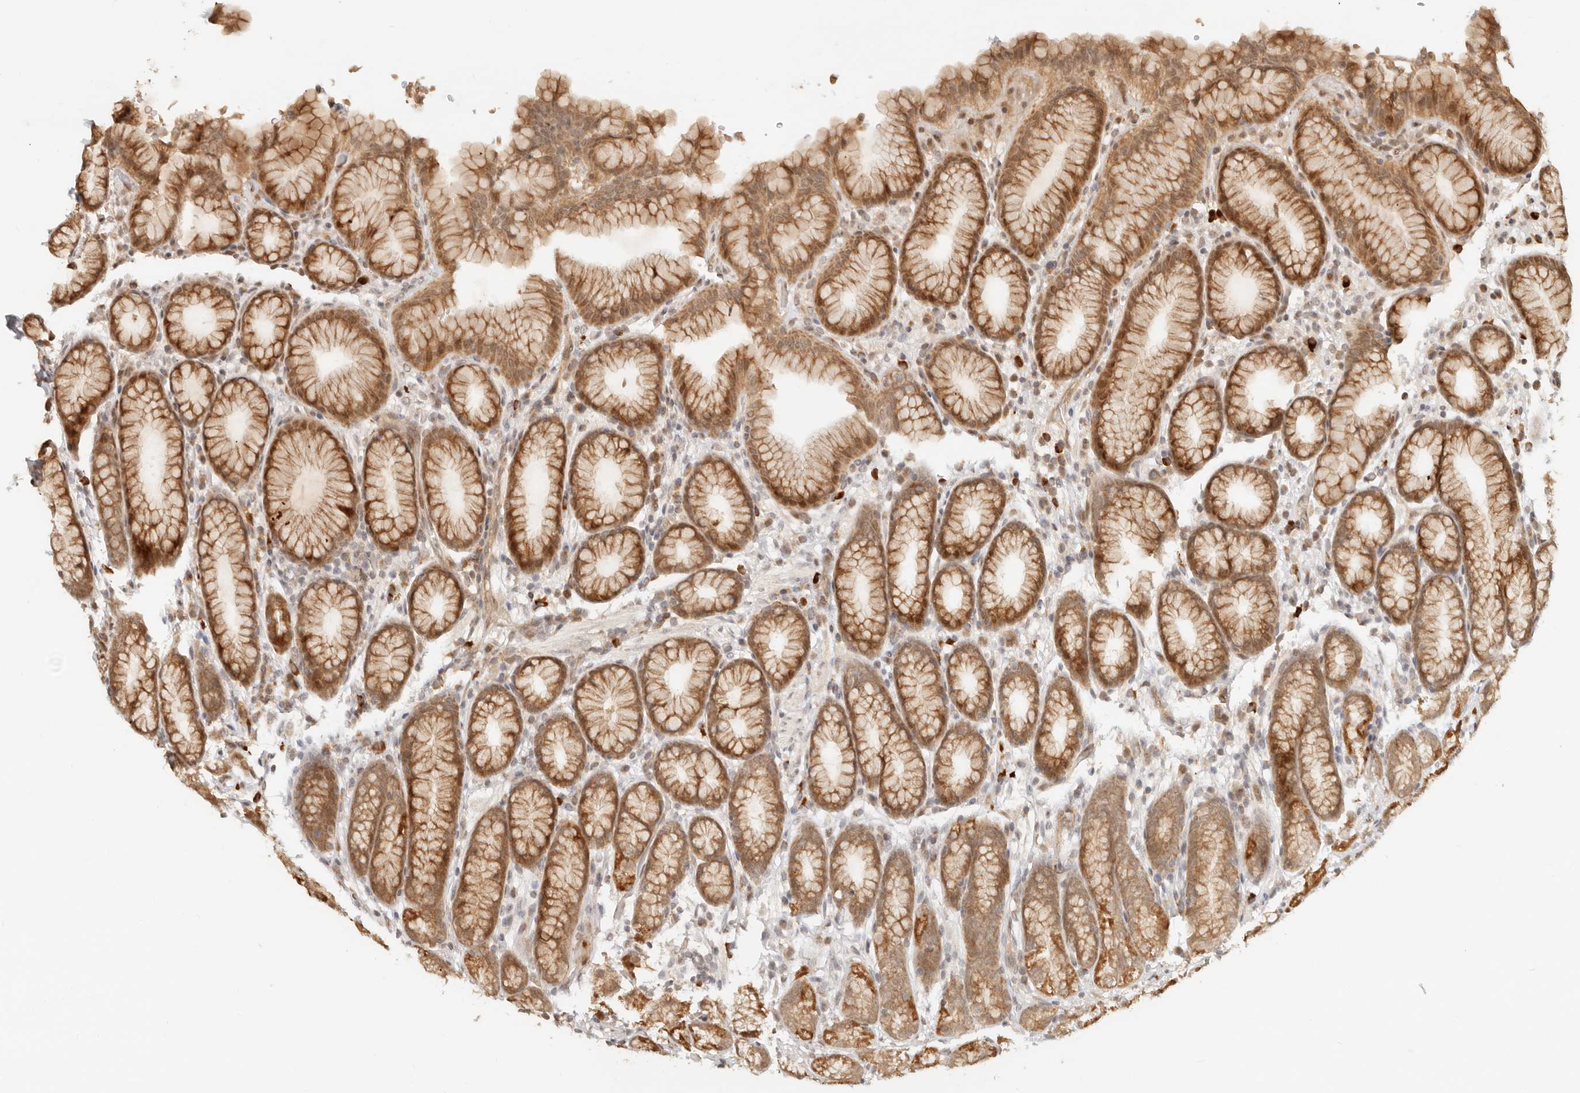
{"staining": {"intensity": "strong", "quantity": "25%-75%", "location": "cytoplasmic/membranous"}, "tissue": "stomach", "cell_type": "Glandular cells", "image_type": "normal", "snomed": [{"axis": "morphology", "description": "Normal tissue, NOS"}, {"axis": "topography", "description": "Stomach"}], "caption": "This histopathology image reveals IHC staining of benign stomach, with high strong cytoplasmic/membranous positivity in approximately 25%-75% of glandular cells.", "gene": "BAALC", "patient": {"sex": "male", "age": 42}}